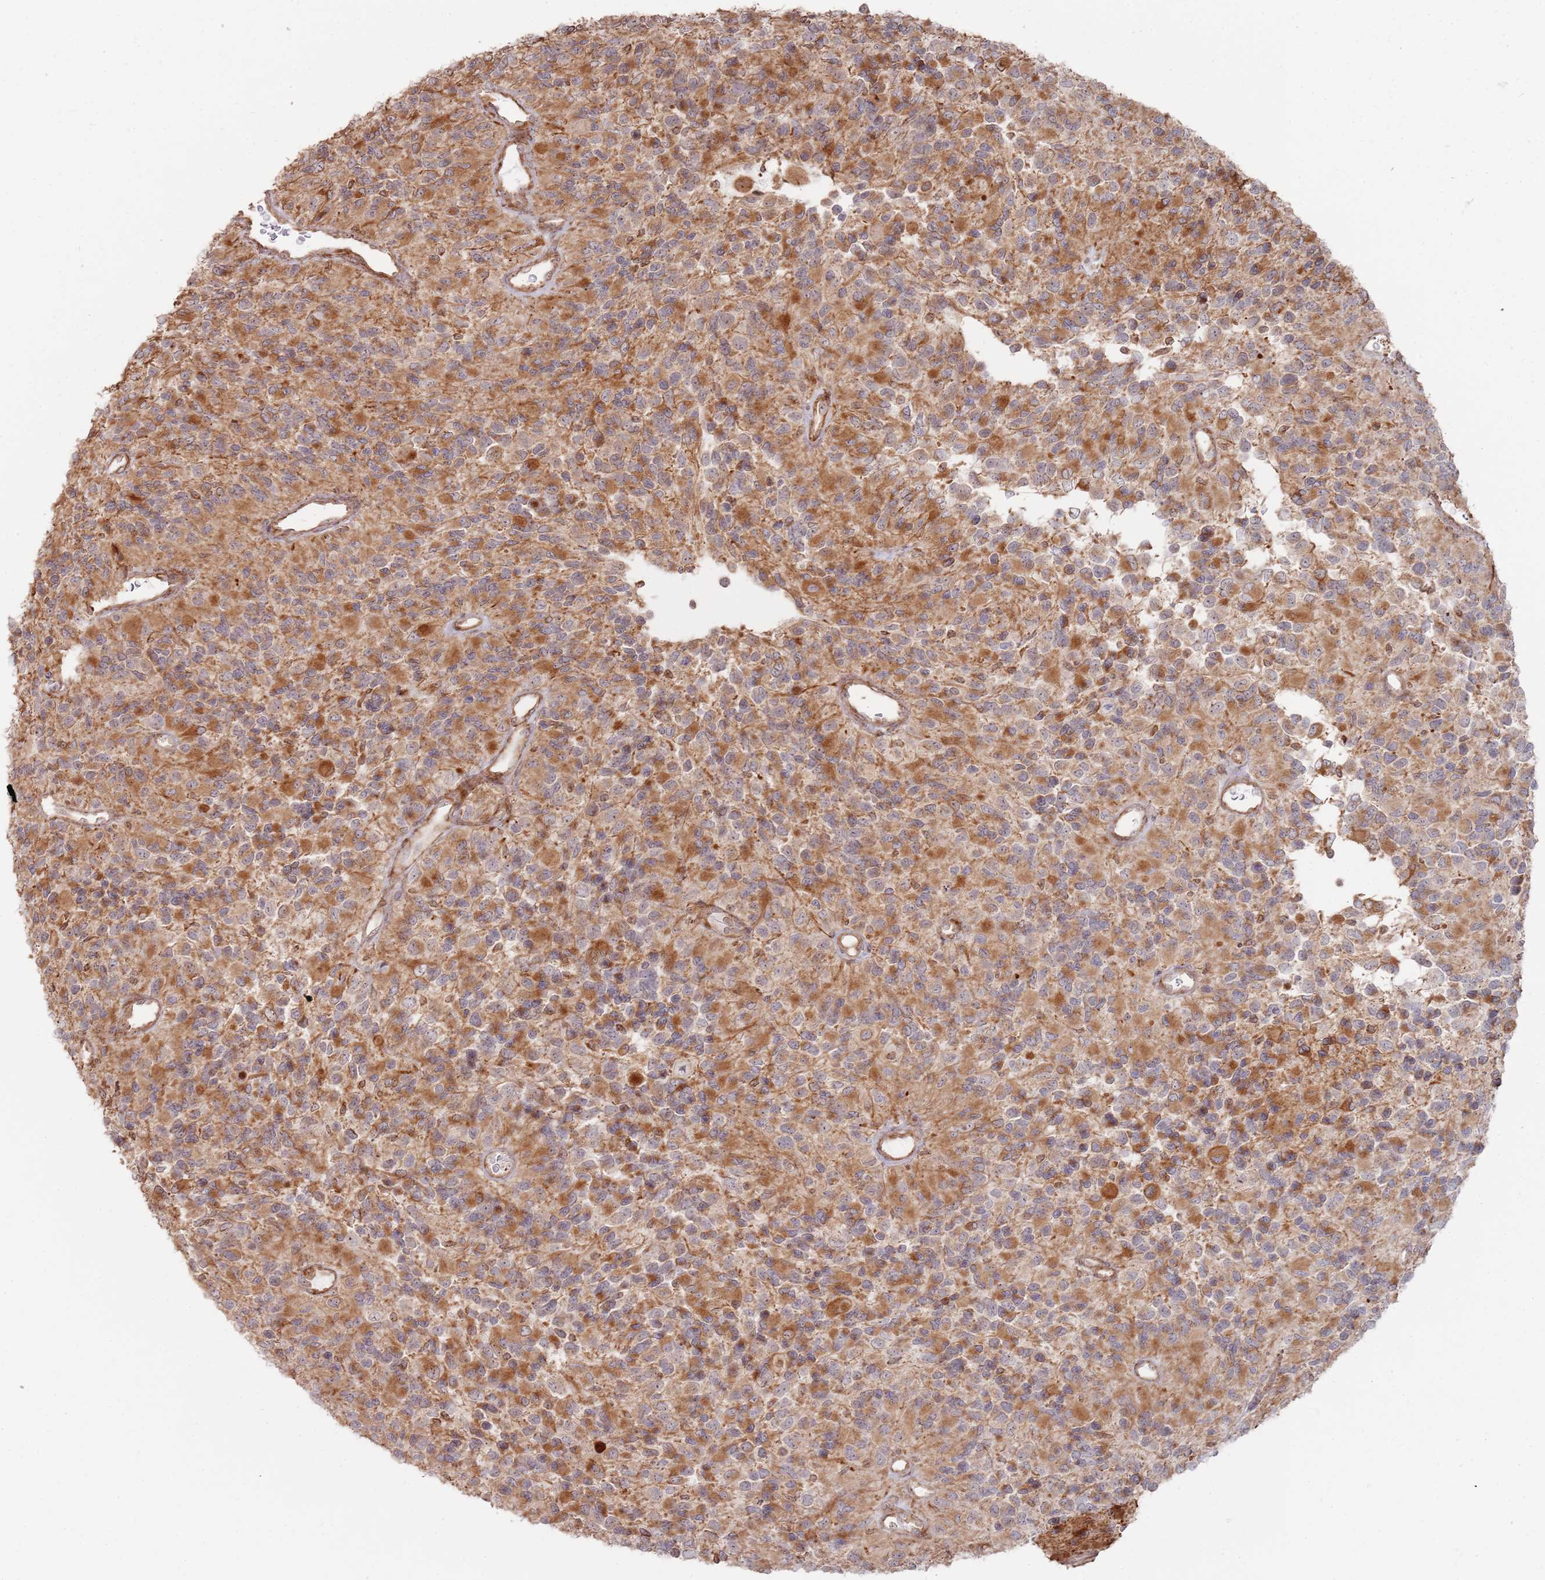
{"staining": {"intensity": "moderate", "quantity": ">75%", "location": "cytoplasmic/membranous"}, "tissue": "glioma", "cell_type": "Tumor cells", "image_type": "cancer", "snomed": [{"axis": "morphology", "description": "Glioma, malignant, High grade"}, {"axis": "topography", "description": "Brain"}], "caption": "Immunohistochemical staining of malignant glioma (high-grade) demonstrates medium levels of moderate cytoplasmic/membranous protein positivity in approximately >75% of tumor cells.", "gene": "PHF21A", "patient": {"sex": "male", "age": 77}}